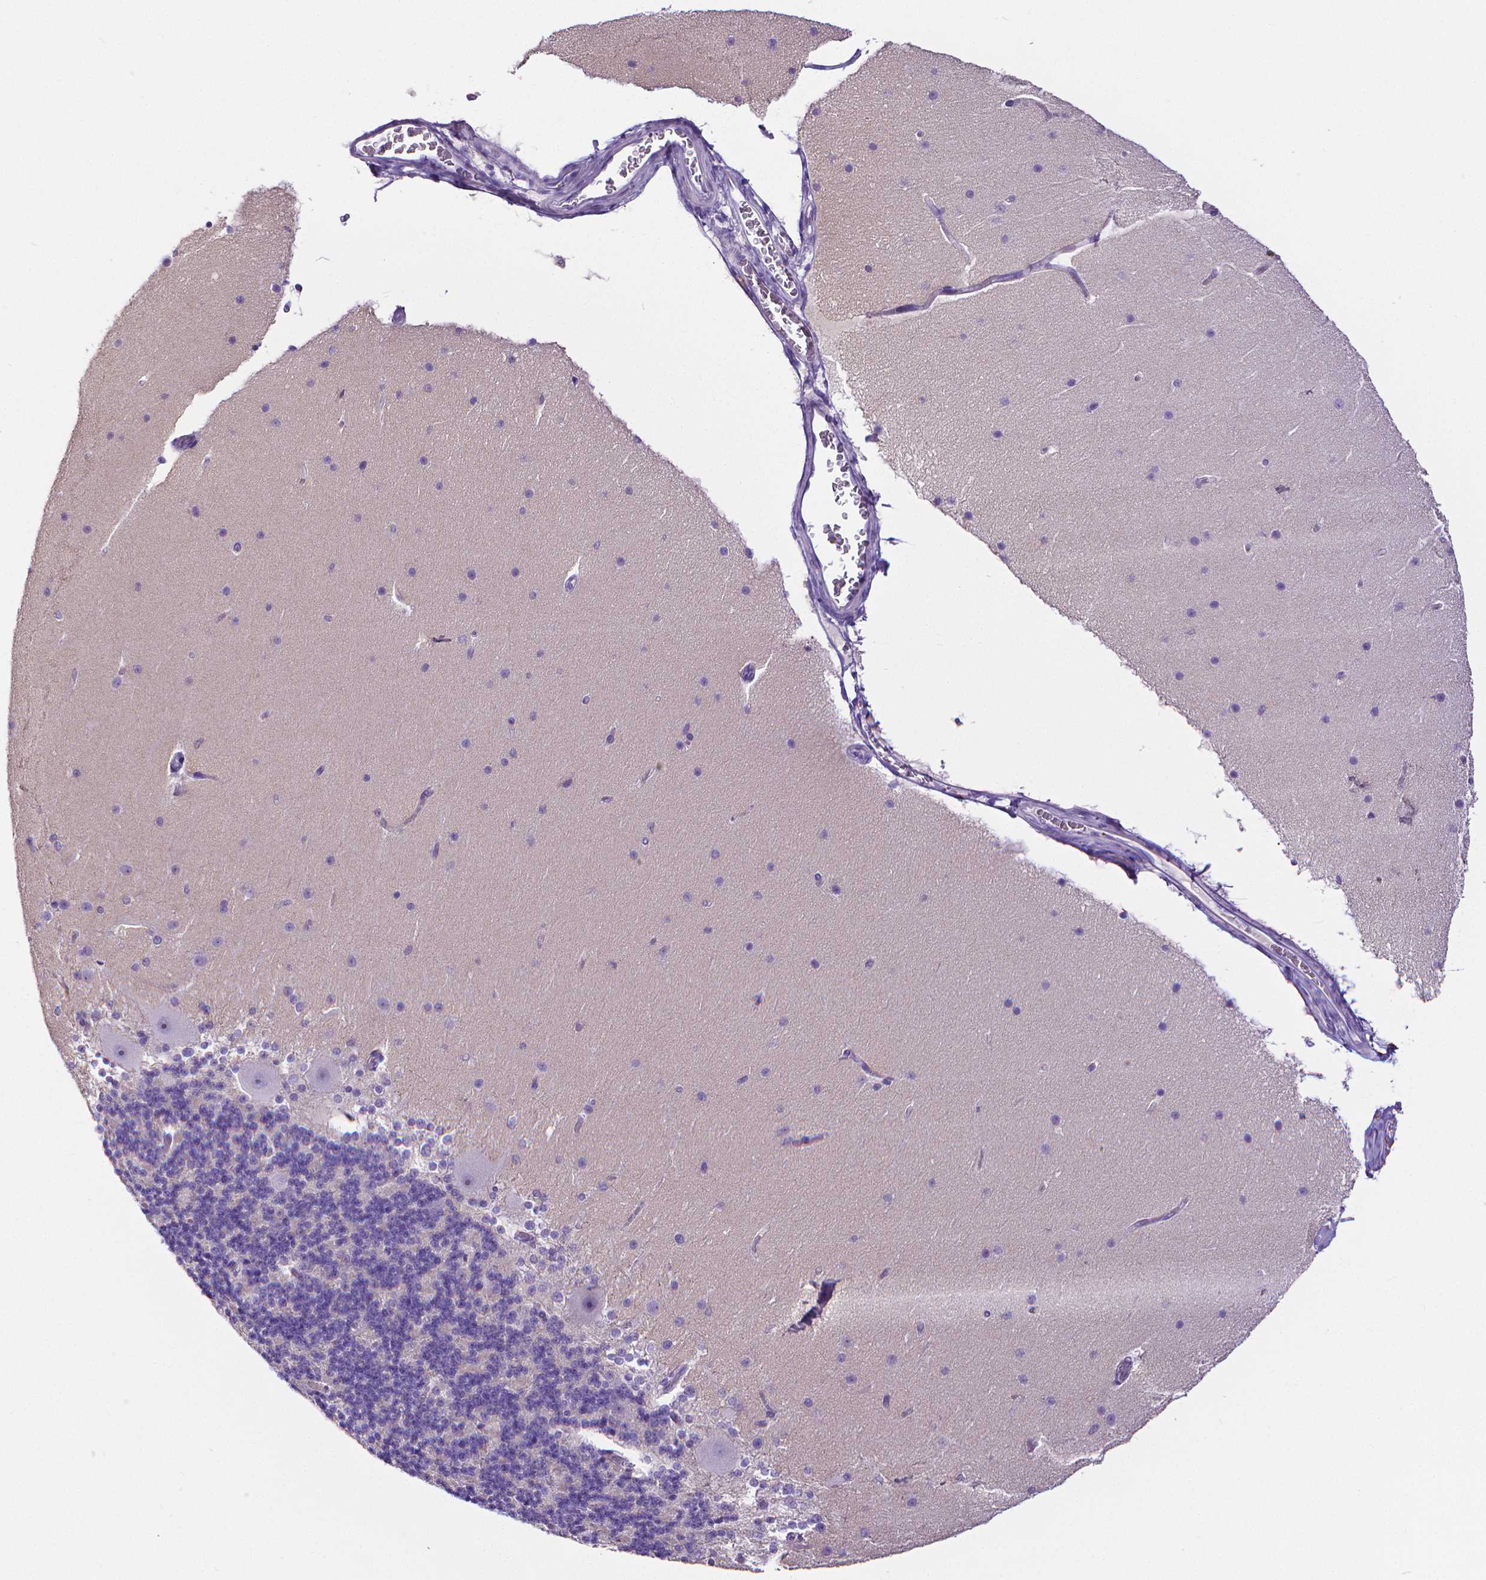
{"staining": {"intensity": "negative", "quantity": "none", "location": "none"}, "tissue": "cerebellum", "cell_type": "Cells in granular layer", "image_type": "normal", "snomed": [{"axis": "morphology", "description": "Normal tissue, NOS"}, {"axis": "topography", "description": "Cerebellum"}], "caption": "DAB immunohistochemical staining of benign human cerebellum reveals no significant staining in cells in granular layer.", "gene": "MMP9", "patient": {"sex": "female", "age": 19}}